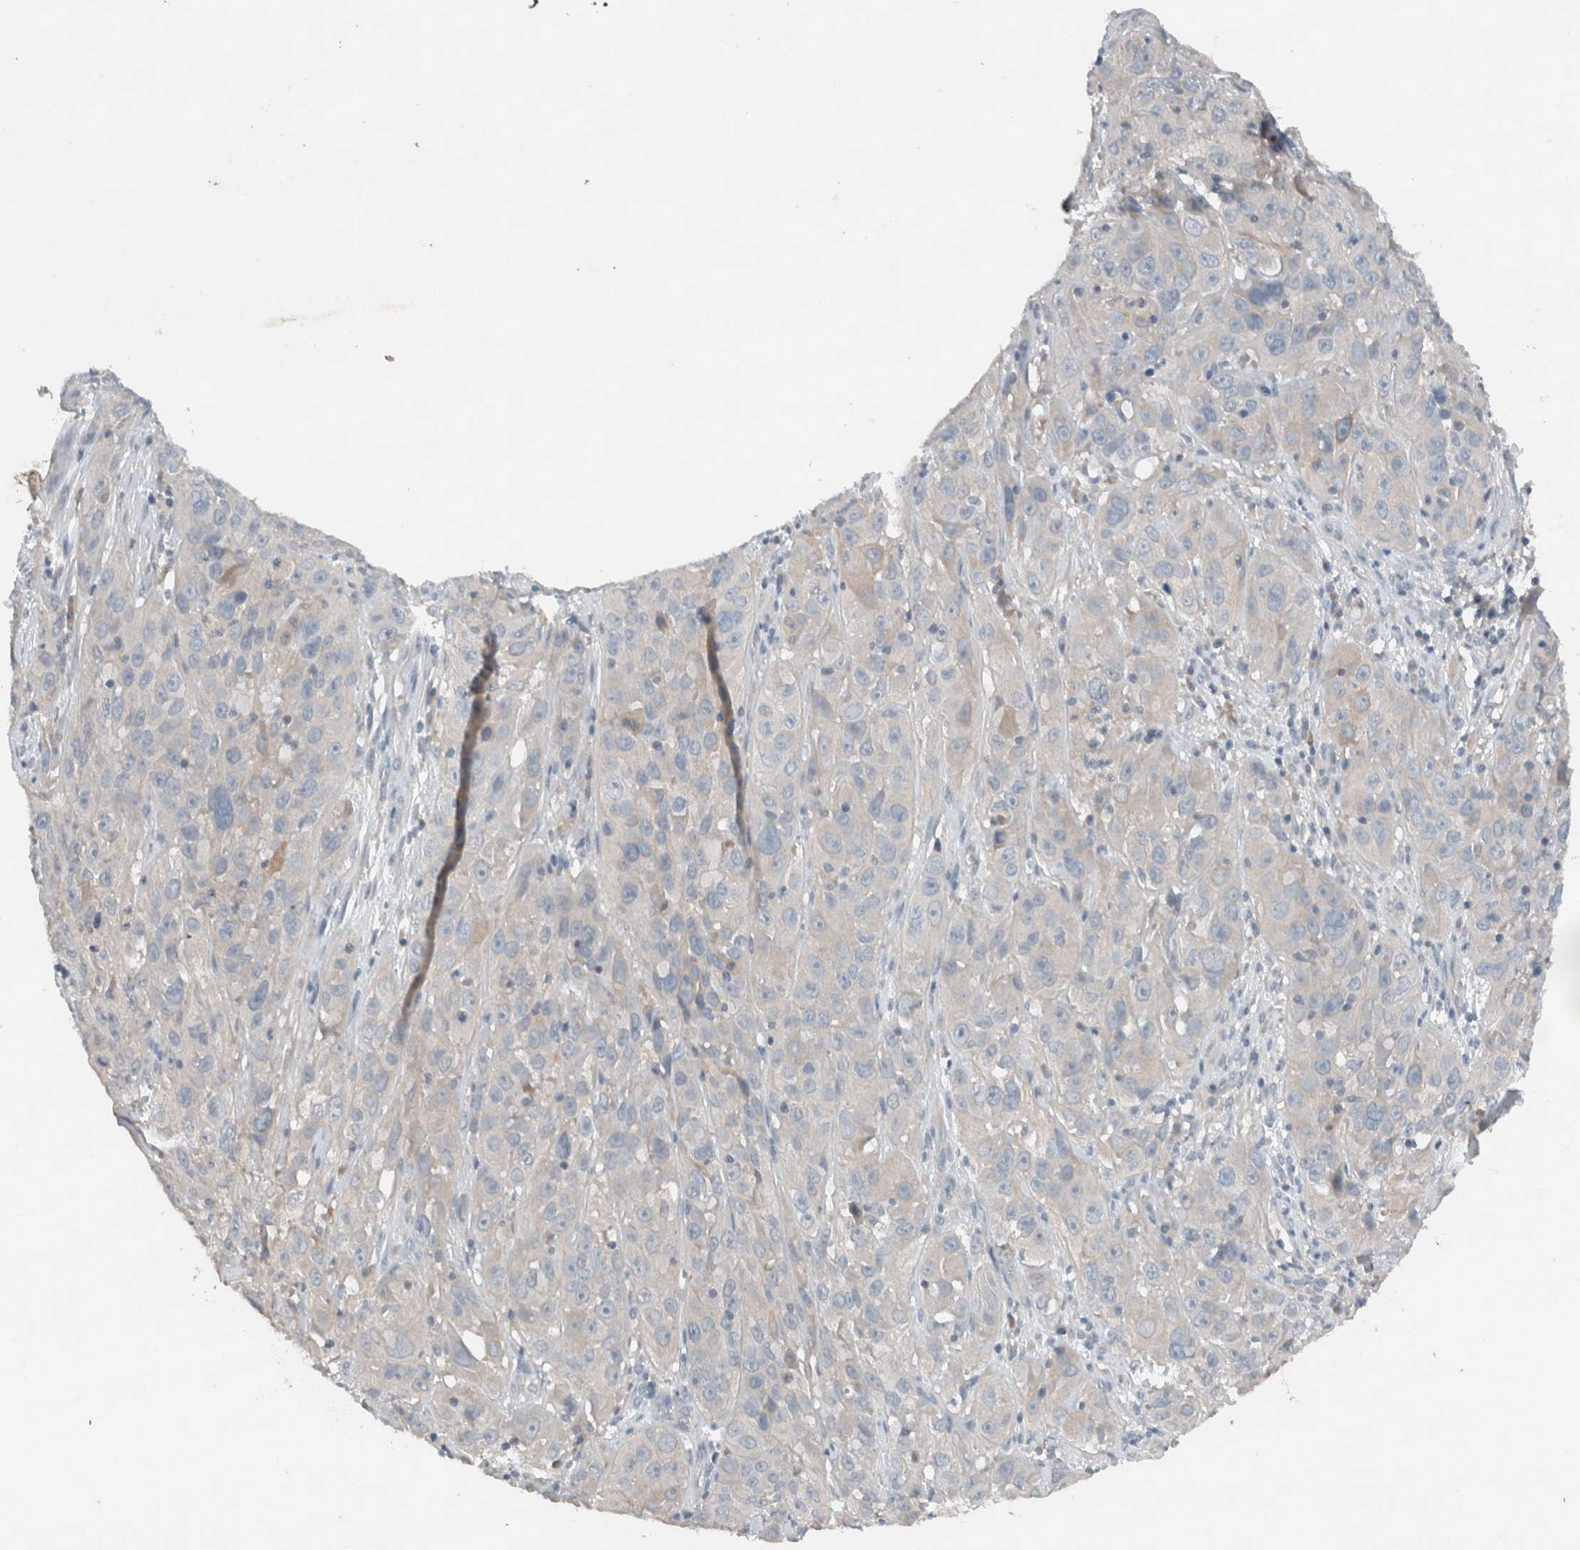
{"staining": {"intensity": "negative", "quantity": "none", "location": "none"}, "tissue": "cervical cancer", "cell_type": "Tumor cells", "image_type": "cancer", "snomed": [{"axis": "morphology", "description": "Squamous cell carcinoma, NOS"}, {"axis": "topography", "description": "Cervix"}], "caption": "This is an immunohistochemistry image of human squamous cell carcinoma (cervical). There is no staining in tumor cells.", "gene": "UGCG", "patient": {"sex": "female", "age": 32}}